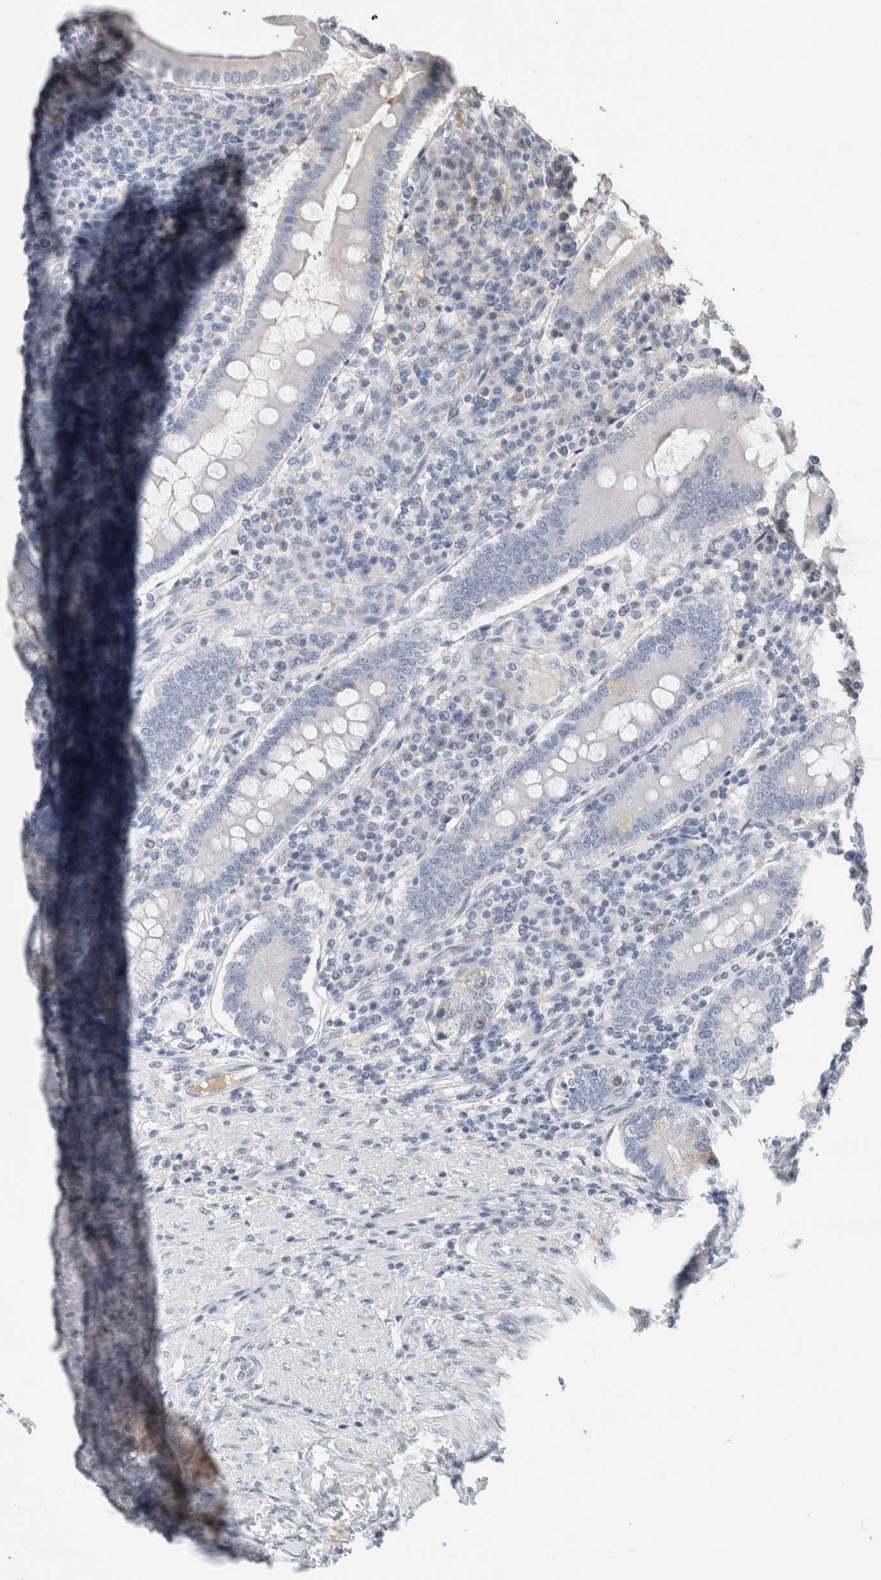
{"staining": {"intensity": "negative", "quantity": "none", "location": "none"}, "tissue": "duodenum", "cell_type": "Glandular cells", "image_type": "normal", "snomed": [{"axis": "morphology", "description": "Normal tissue, NOS"}, {"axis": "morphology", "description": "Adenocarcinoma, NOS"}, {"axis": "topography", "description": "Pancreas"}, {"axis": "topography", "description": "Duodenum"}], "caption": "High magnification brightfield microscopy of normal duodenum stained with DAB (brown) and counterstained with hematoxylin (blue): glandular cells show no significant positivity.", "gene": "SCGB1A1", "patient": {"sex": "male", "age": 50}}